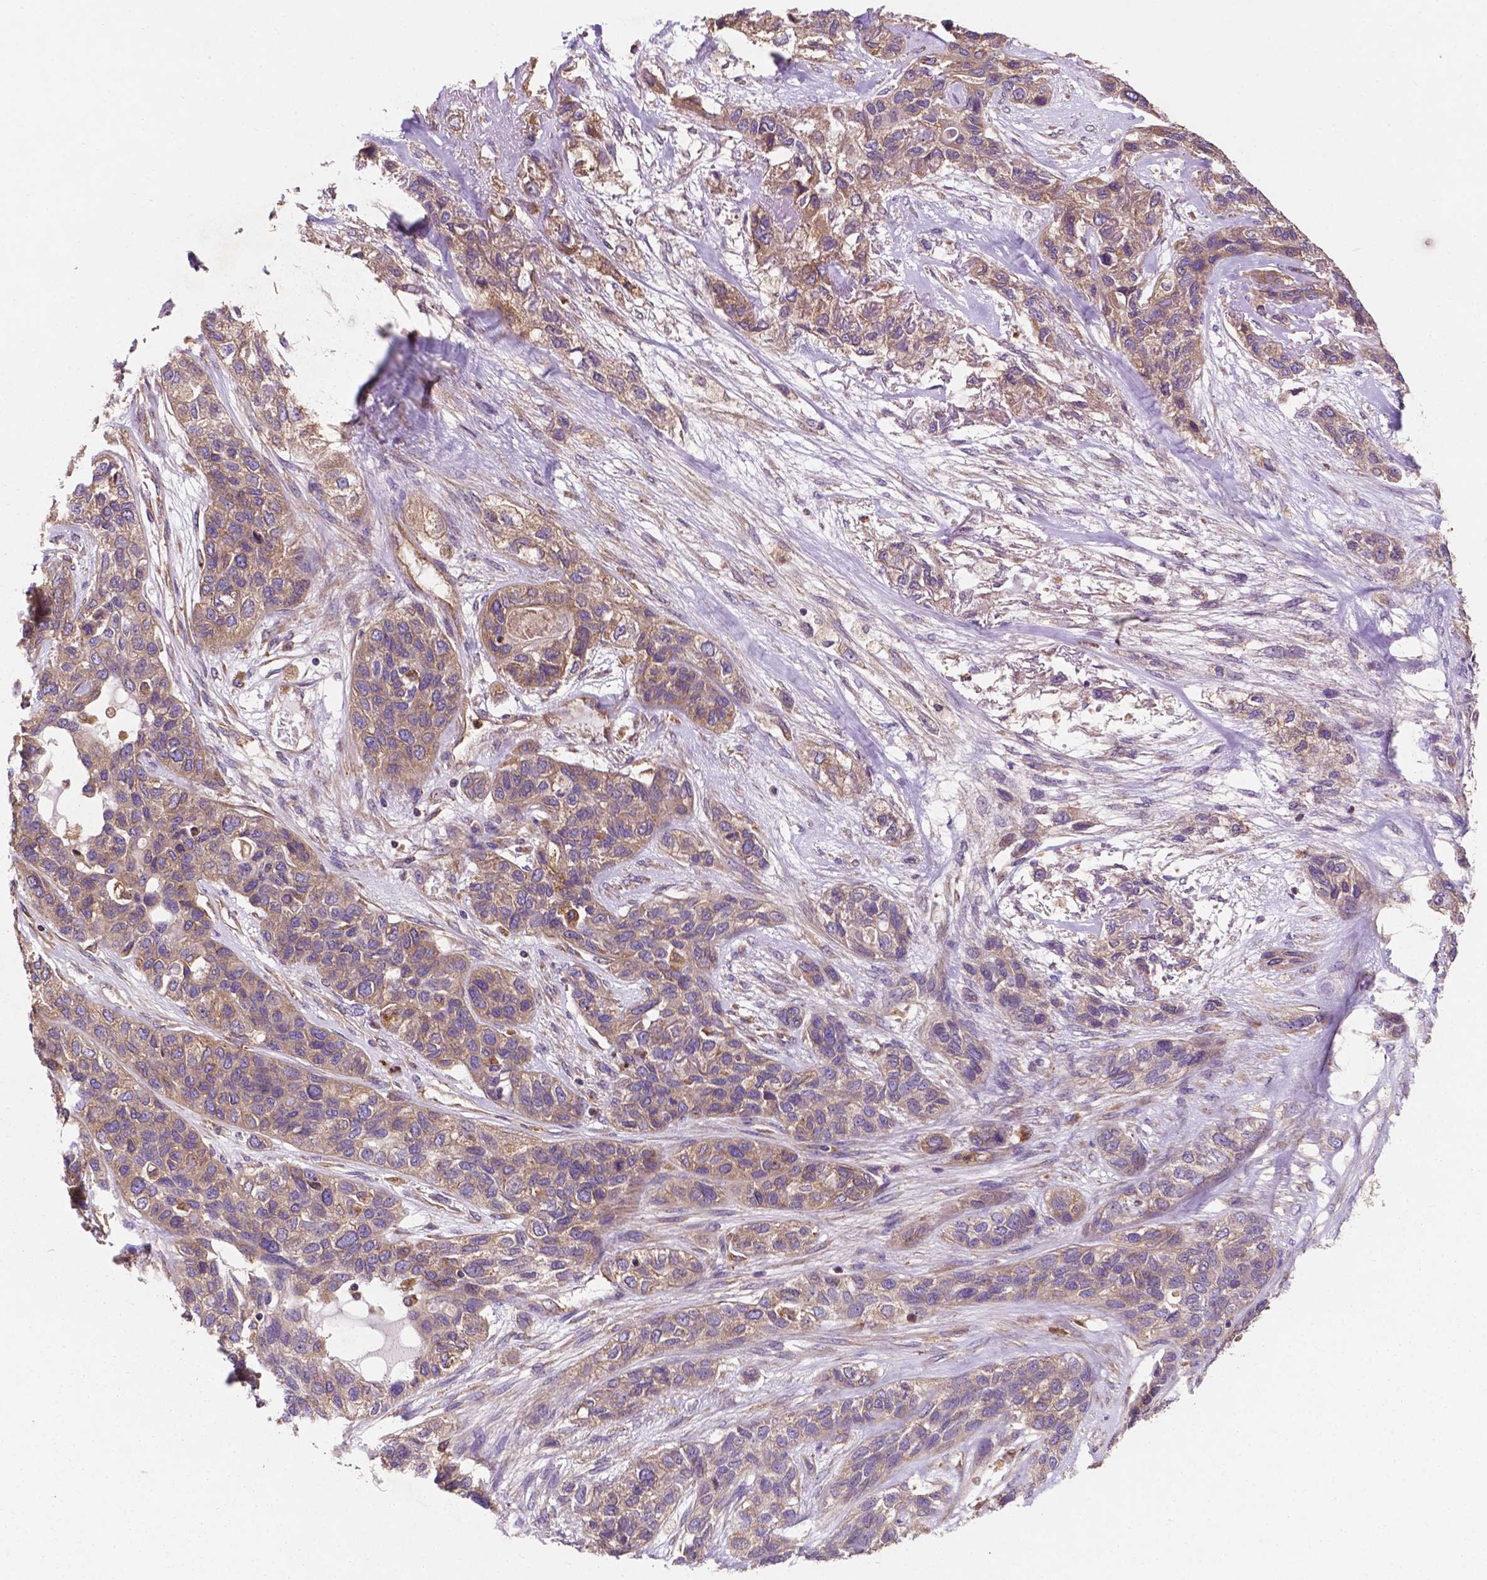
{"staining": {"intensity": "weak", "quantity": ">75%", "location": "cytoplasmic/membranous"}, "tissue": "lung cancer", "cell_type": "Tumor cells", "image_type": "cancer", "snomed": [{"axis": "morphology", "description": "Squamous cell carcinoma, NOS"}, {"axis": "topography", "description": "Lung"}], "caption": "This photomicrograph exhibits immunohistochemistry (IHC) staining of lung cancer, with low weak cytoplasmic/membranous staining in approximately >75% of tumor cells.", "gene": "CCDC71L", "patient": {"sex": "female", "age": 70}}